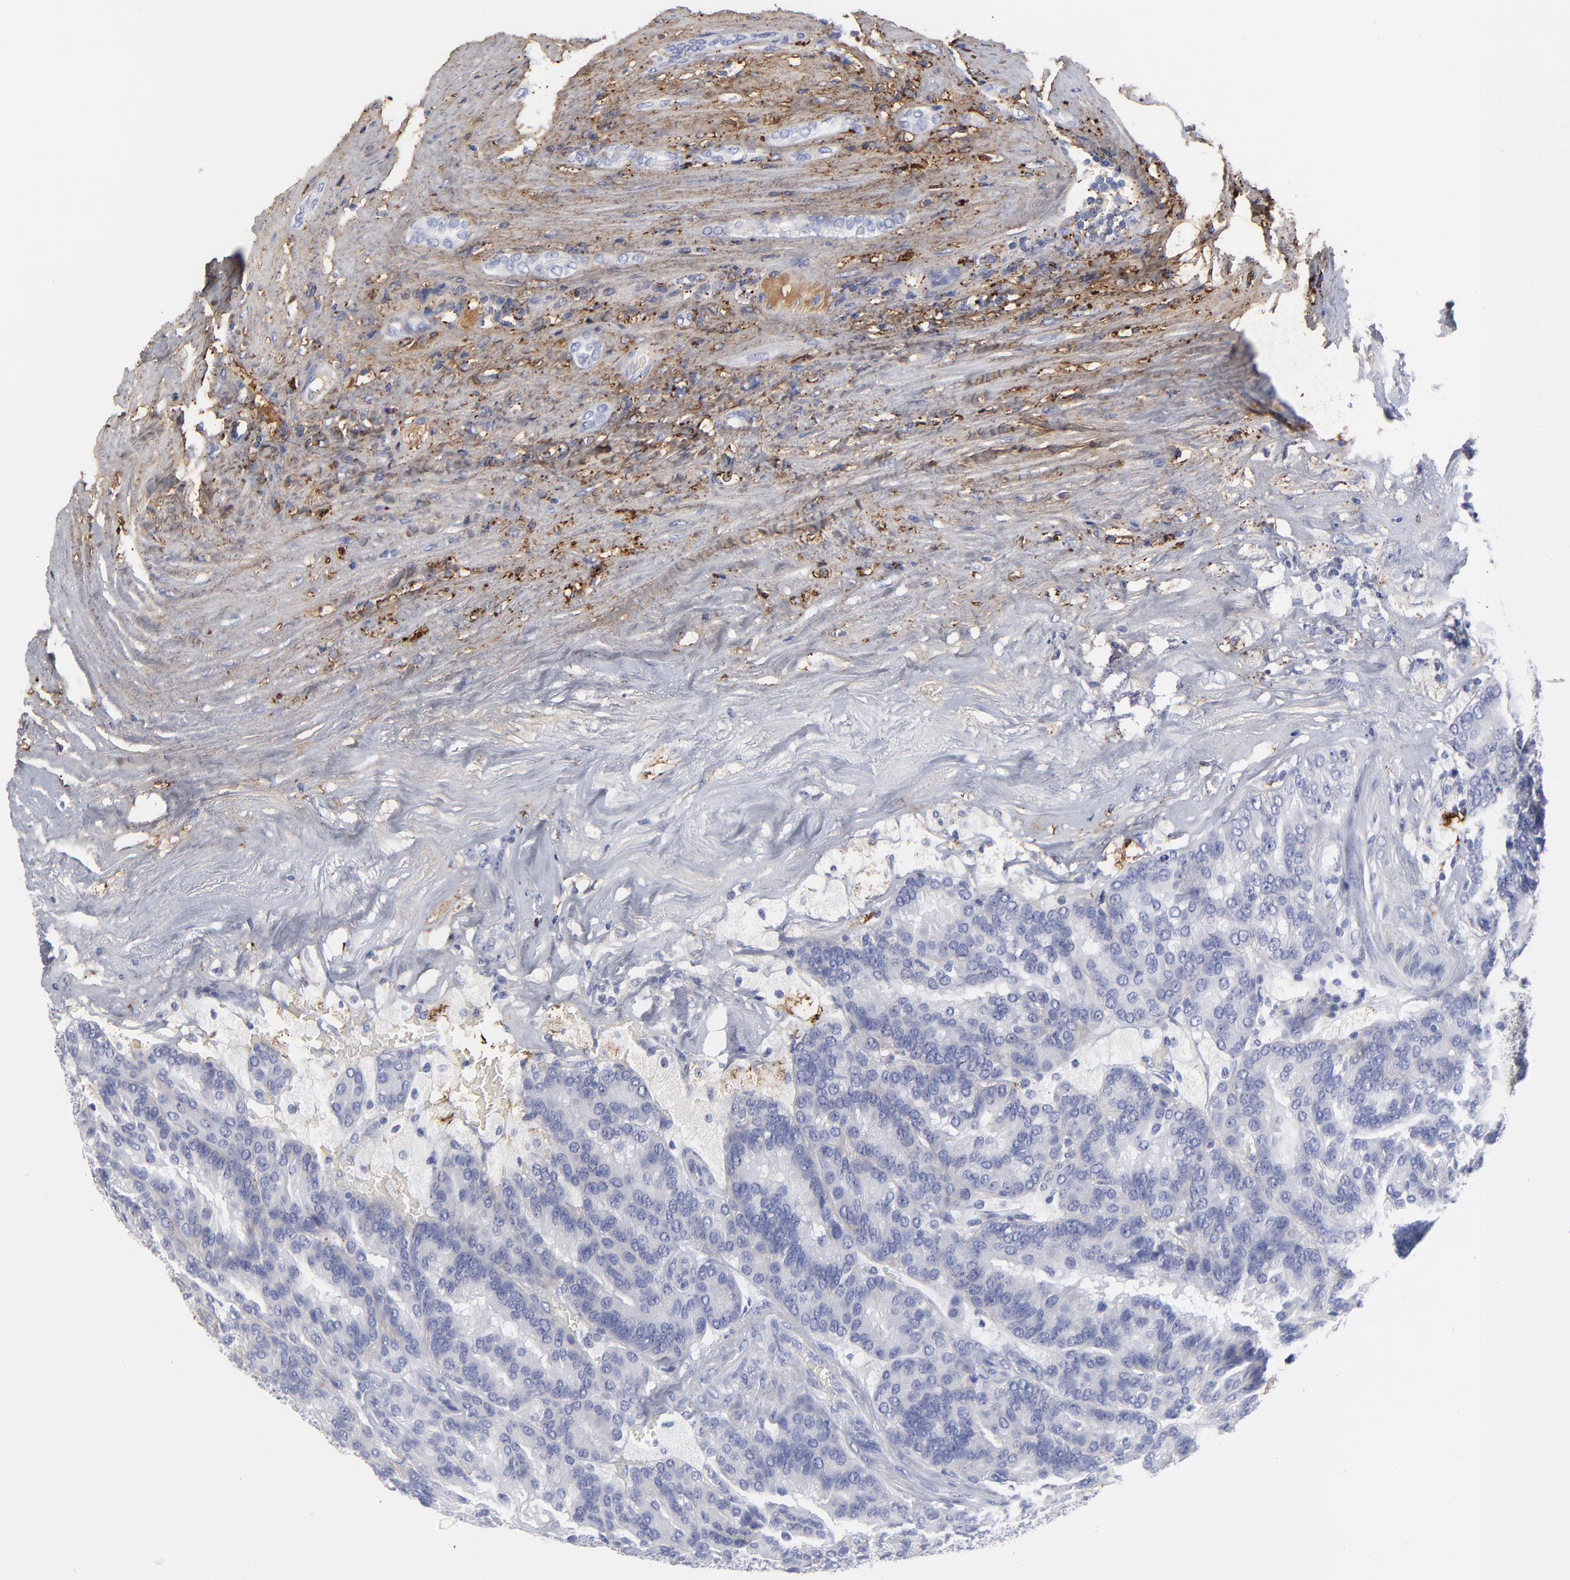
{"staining": {"intensity": "negative", "quantity": "none", "location": "none"}, "tissue": "renal cancer", "cell_type": "Tumor cells", "image_type": "cancer", "snomed": [{"axis": "morphology", "description": "Adenocarcinoma, NOS"}, {"axis": "topography", "description": "Kidney"}], "caption": "Histopathology image shows no significant protein staining in tumor cells of adenocarcinoma (renal).", "gene": "DCN", "patient": {"sex": "male", "age": 46}}